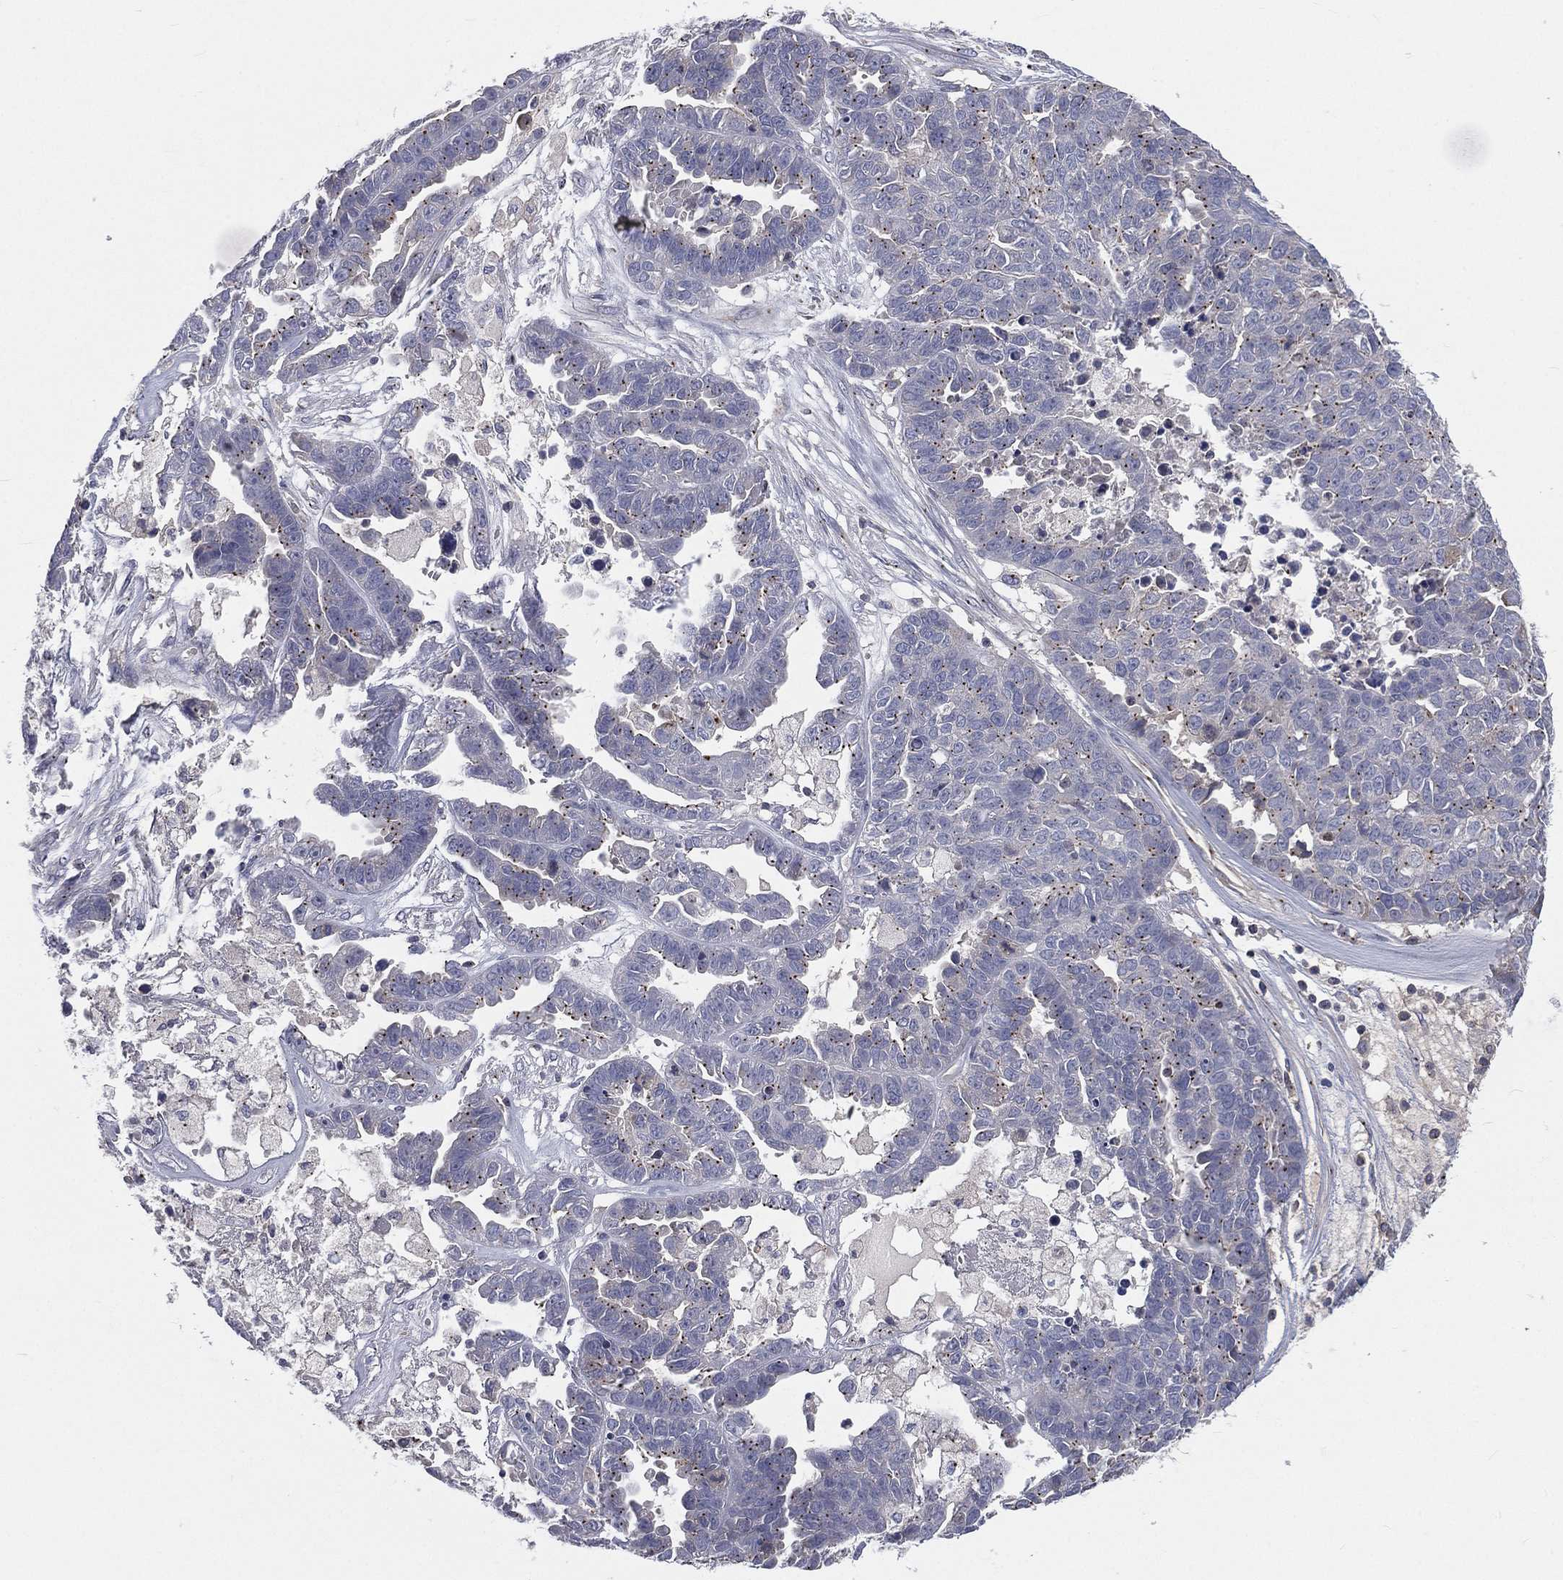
{"staining": {"intensity": "moderate", "quantity": "<25%", "location": "cytoplasmic/membranous"}, "tissue": "ovarian cancer", "cell_type": "Tumor cells", "image_type": "cancer", "snomed": [{"axis": "morphology", "description": "Cystadenocarcinoma, serous, NOS"}, {"axis": "topography", "description": "Ovary"}], "caption": "Immunohistochemical staining of human serous cystadenocarcinoma (ovarian) exhibits low levels of moderate cytoplasmic/membranous protein staining in approximately <25% of tumor cells.", "gene": "CROCC", "patient": {"sex": "female", "age": 87}}